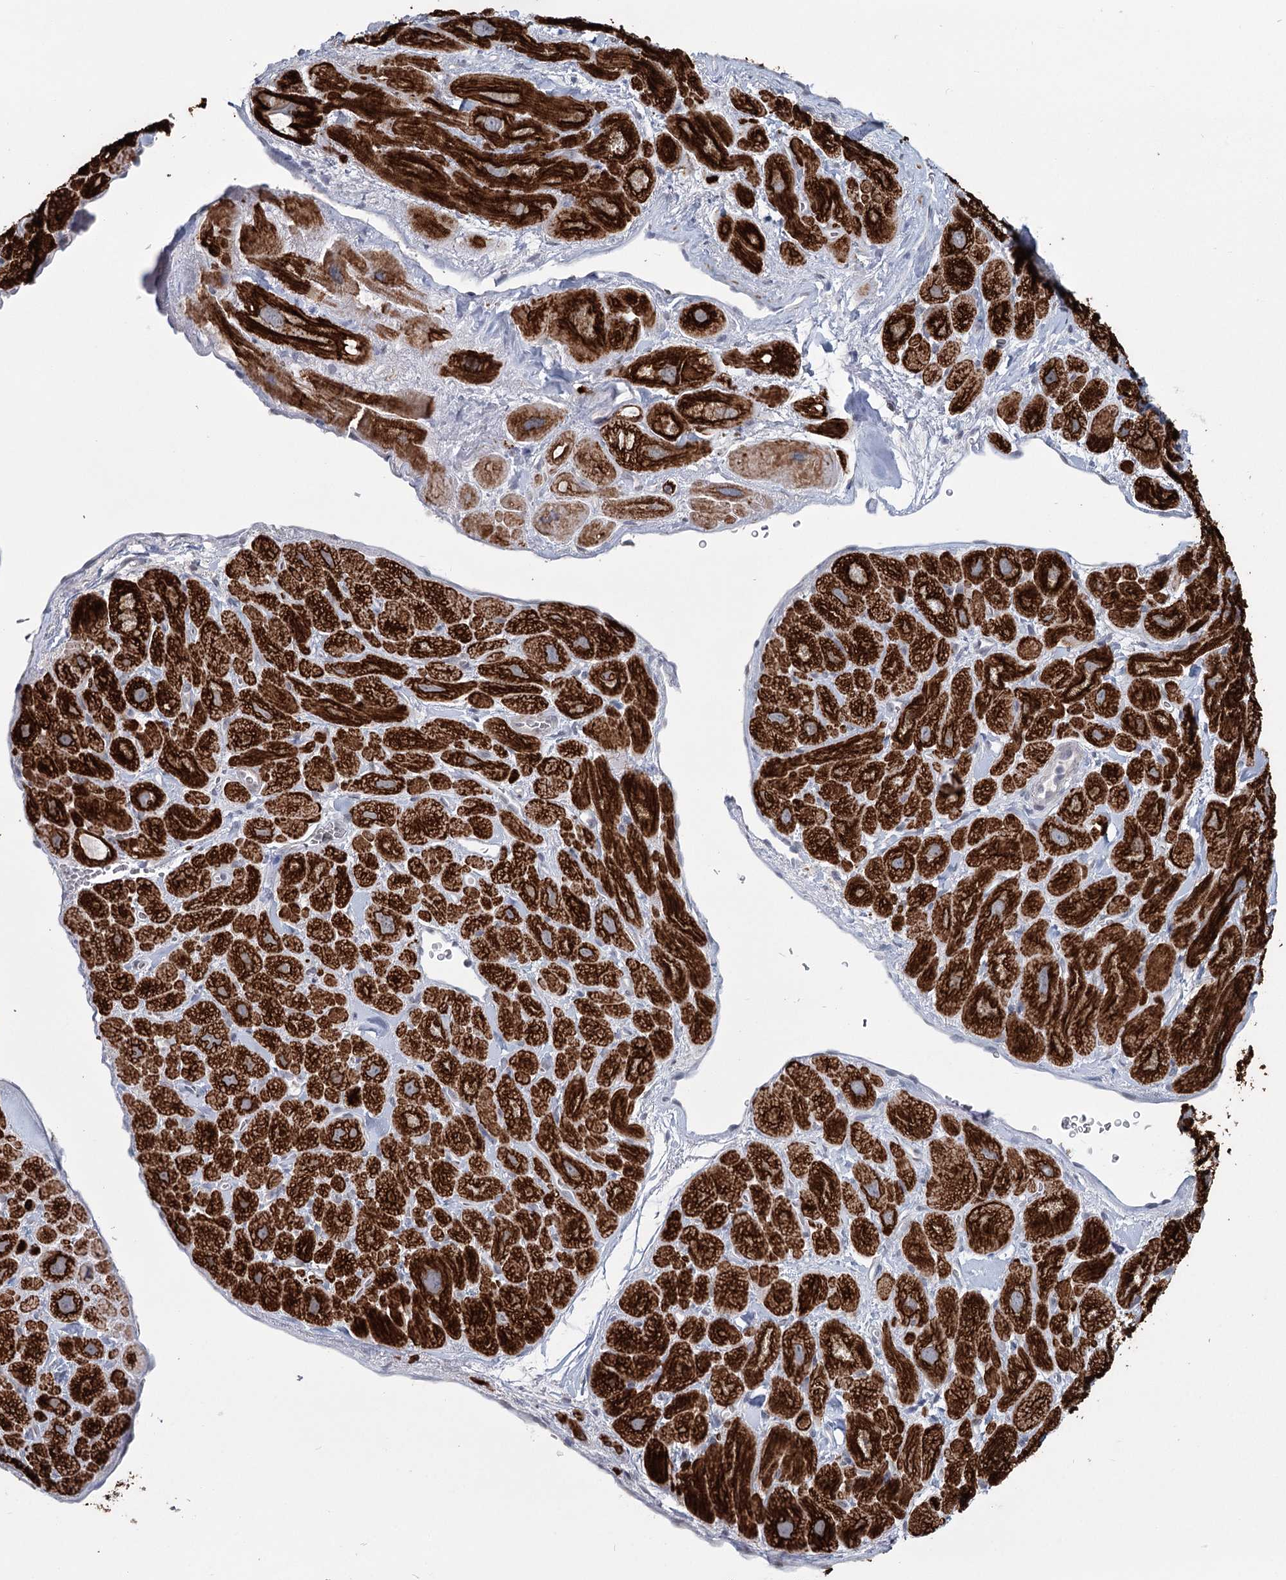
{"staining": {"intensity": "strong", "quantity": ">75%", "location": "cytoplasmic/membranous"}, "tissue": "heart muscle", "cell_type": "Cardiomyocytes", "image_type": "normal", "snomed": [{"axis": "morphology", "description": "Normal tissue, NOS"}, {"axis": "topography", "description": "Heart"}], "caption": "Cardiomyocytes exhibit strong cytoplasmic/membranous staining in about >75% of cells in unremarkable heart muscle. Nuclei are stained in blue.", "gene": "TMEM70", "patient": {"sex": "male", "age": 49}}